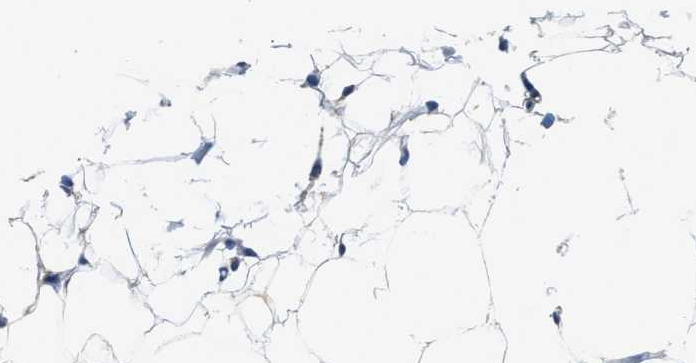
{"staining": {"intensity": "negative", "quantity": "none", "location": "none"}, "tissue": "adipose tissue", "cell_type": "Adipocytes", "image_type": "normal", "snomed": [{"axis": "morphology", "description": "Normal tissue, NOS"}, {"axis": "topography", "description": "Breast"}, {"axis": "topography", "description": "Soft tissue"}], "caption": "Immunohistochemistry (IHC) image of unremarkable adipose tissue stained for a protein (brown), which displays no positivity in adipocytes. The staining is performed using DAB brown chromogen with nuclei counter-stained in using hematoxylin.", "gene": "INHA", "patient": {"sex": "female", "age": 75}}